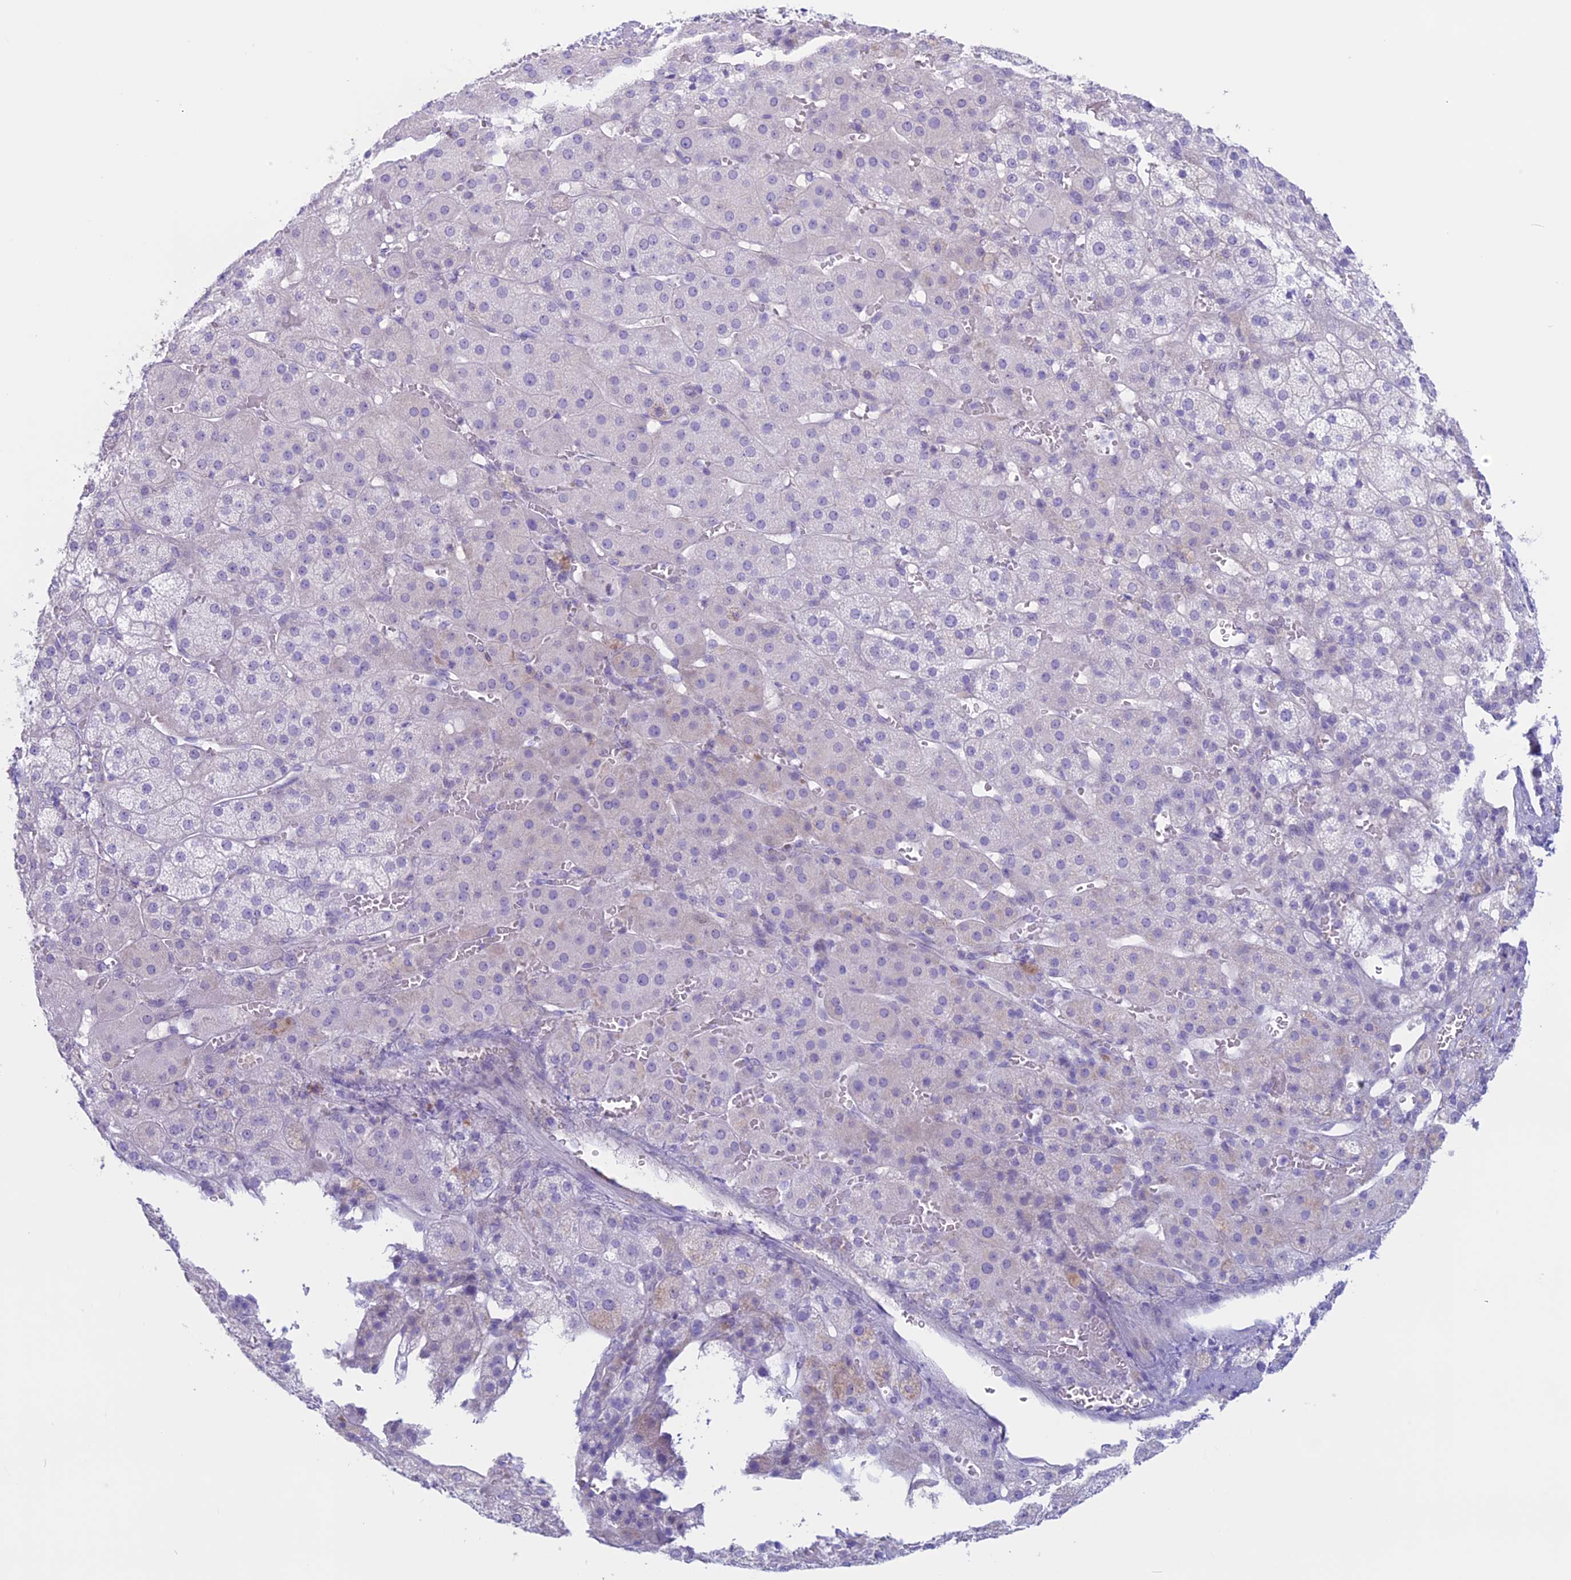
{"staining": {"intensity": "negative", "quantity": "none", "location": "none"}, "tissue": "adrenal gland", "cell_type": "Glandular cells", "image_type": "normal", "snomed": [{"axis": "morphology", "description": "Normal tissue, NOS"}, {"axis": "topography", "description": "Adrenal gland"}], "caption": "This is an IHC image of normal adrenal gland. There is no staining in glandular cells.", "gene": "RP1", "patient": {"sex": "female", "age": 57}}